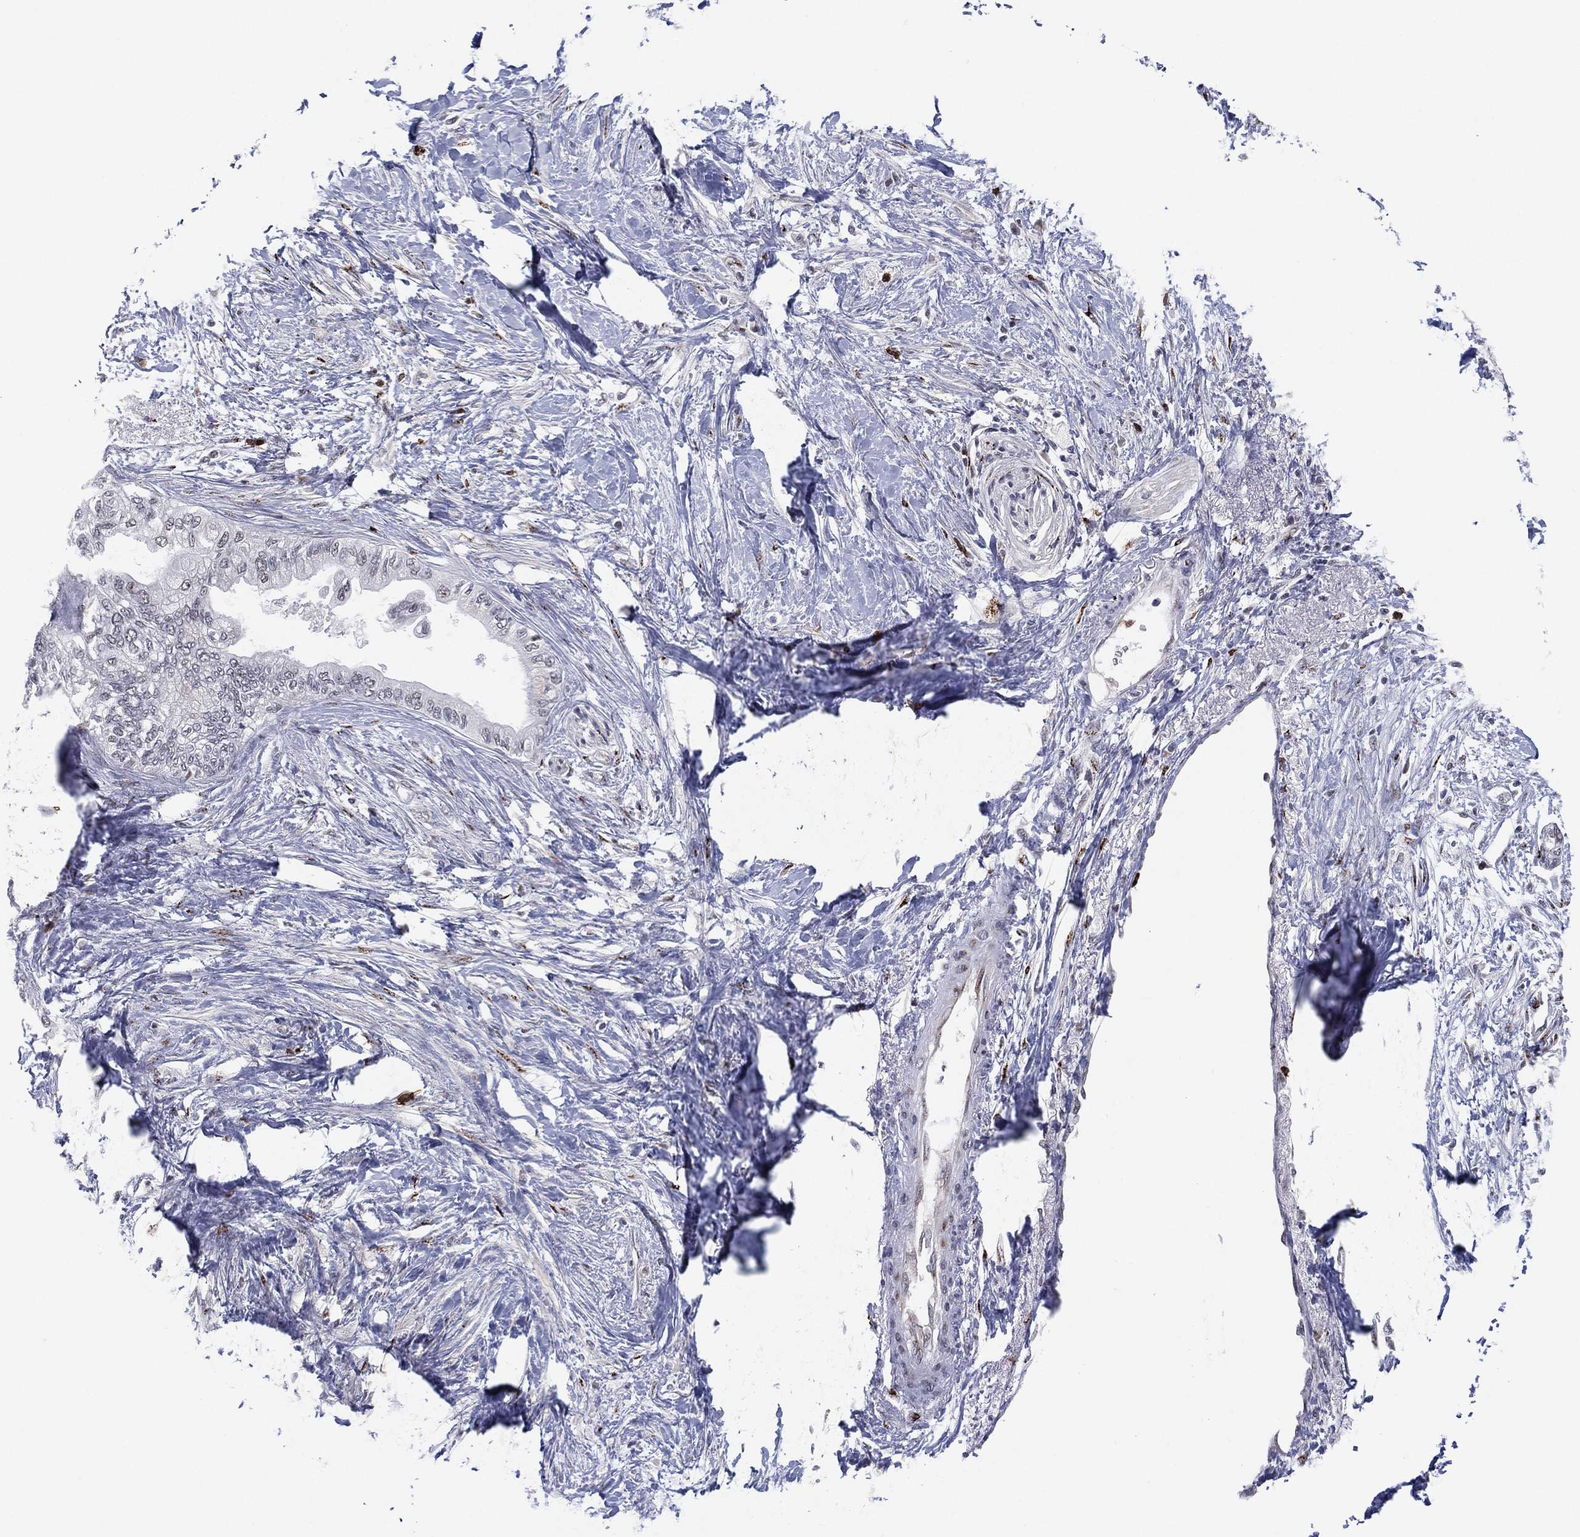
{"staining": {"intensity": "negative", "quantity": "none", "location": "none"}, "tissue": "pancreatic cancer", "cell_type": "Tumor cells", "image_type": "cancer", "snomed": [{"axis": "morphology", "description": "Normal tissue, NOS"}, {"axis": "morphology", "description": "Adenocarcinoma, NOS"}, {"axis": "topography", "description": "Pancreas"}, {"axis": "topography", "description": "Duodenum"}], "caption": "High power microscopy photomicrograph of an IHC photomicrograph of adenocarcinoma (pancreatic), revealing no significant staining in tumor cells. (DAB (3,3'-diaminobenzidine) IHC visualized using brightfield microscopy, high magnification).", "gene": "CD177", "patient": {"sex": "female", "age": 60}}